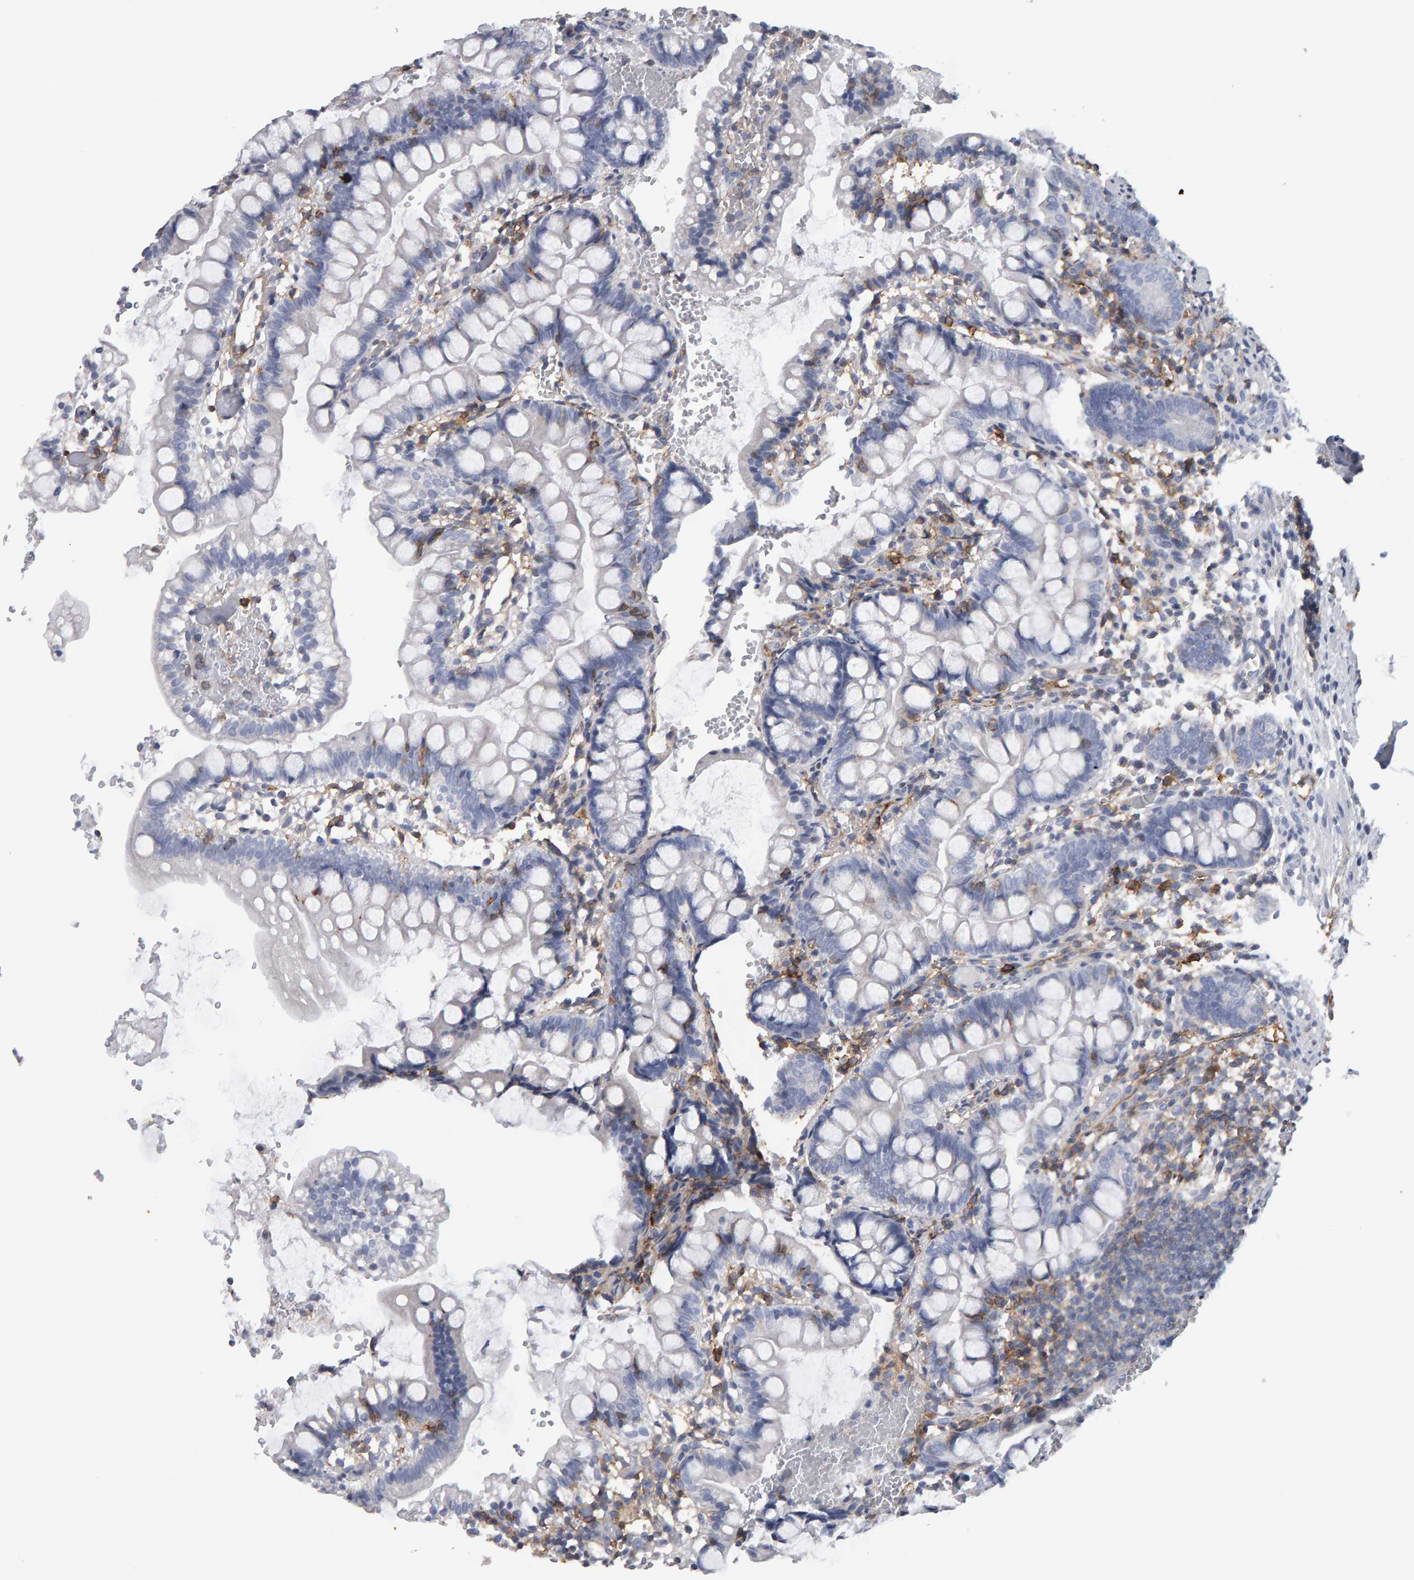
{"staining": {"intensity": "negative", "quantity": "none", "location": "none"}, "tissue": "small intestine", "cell_type": "Glandular cells", "image_type": "normal", "snomed": [{"axis": "morphology", "description": "Normal tissue, NOS"}, {"axis": "morphology", "description": "Developmental malformation"}, {"axis": "topography", "description": "Small intestine"}], "caption": "The photomicrograph exhibits no staining of glandular cells in benign small intestine.", "gene": "CD38", "patient": {"sex": "male"}}